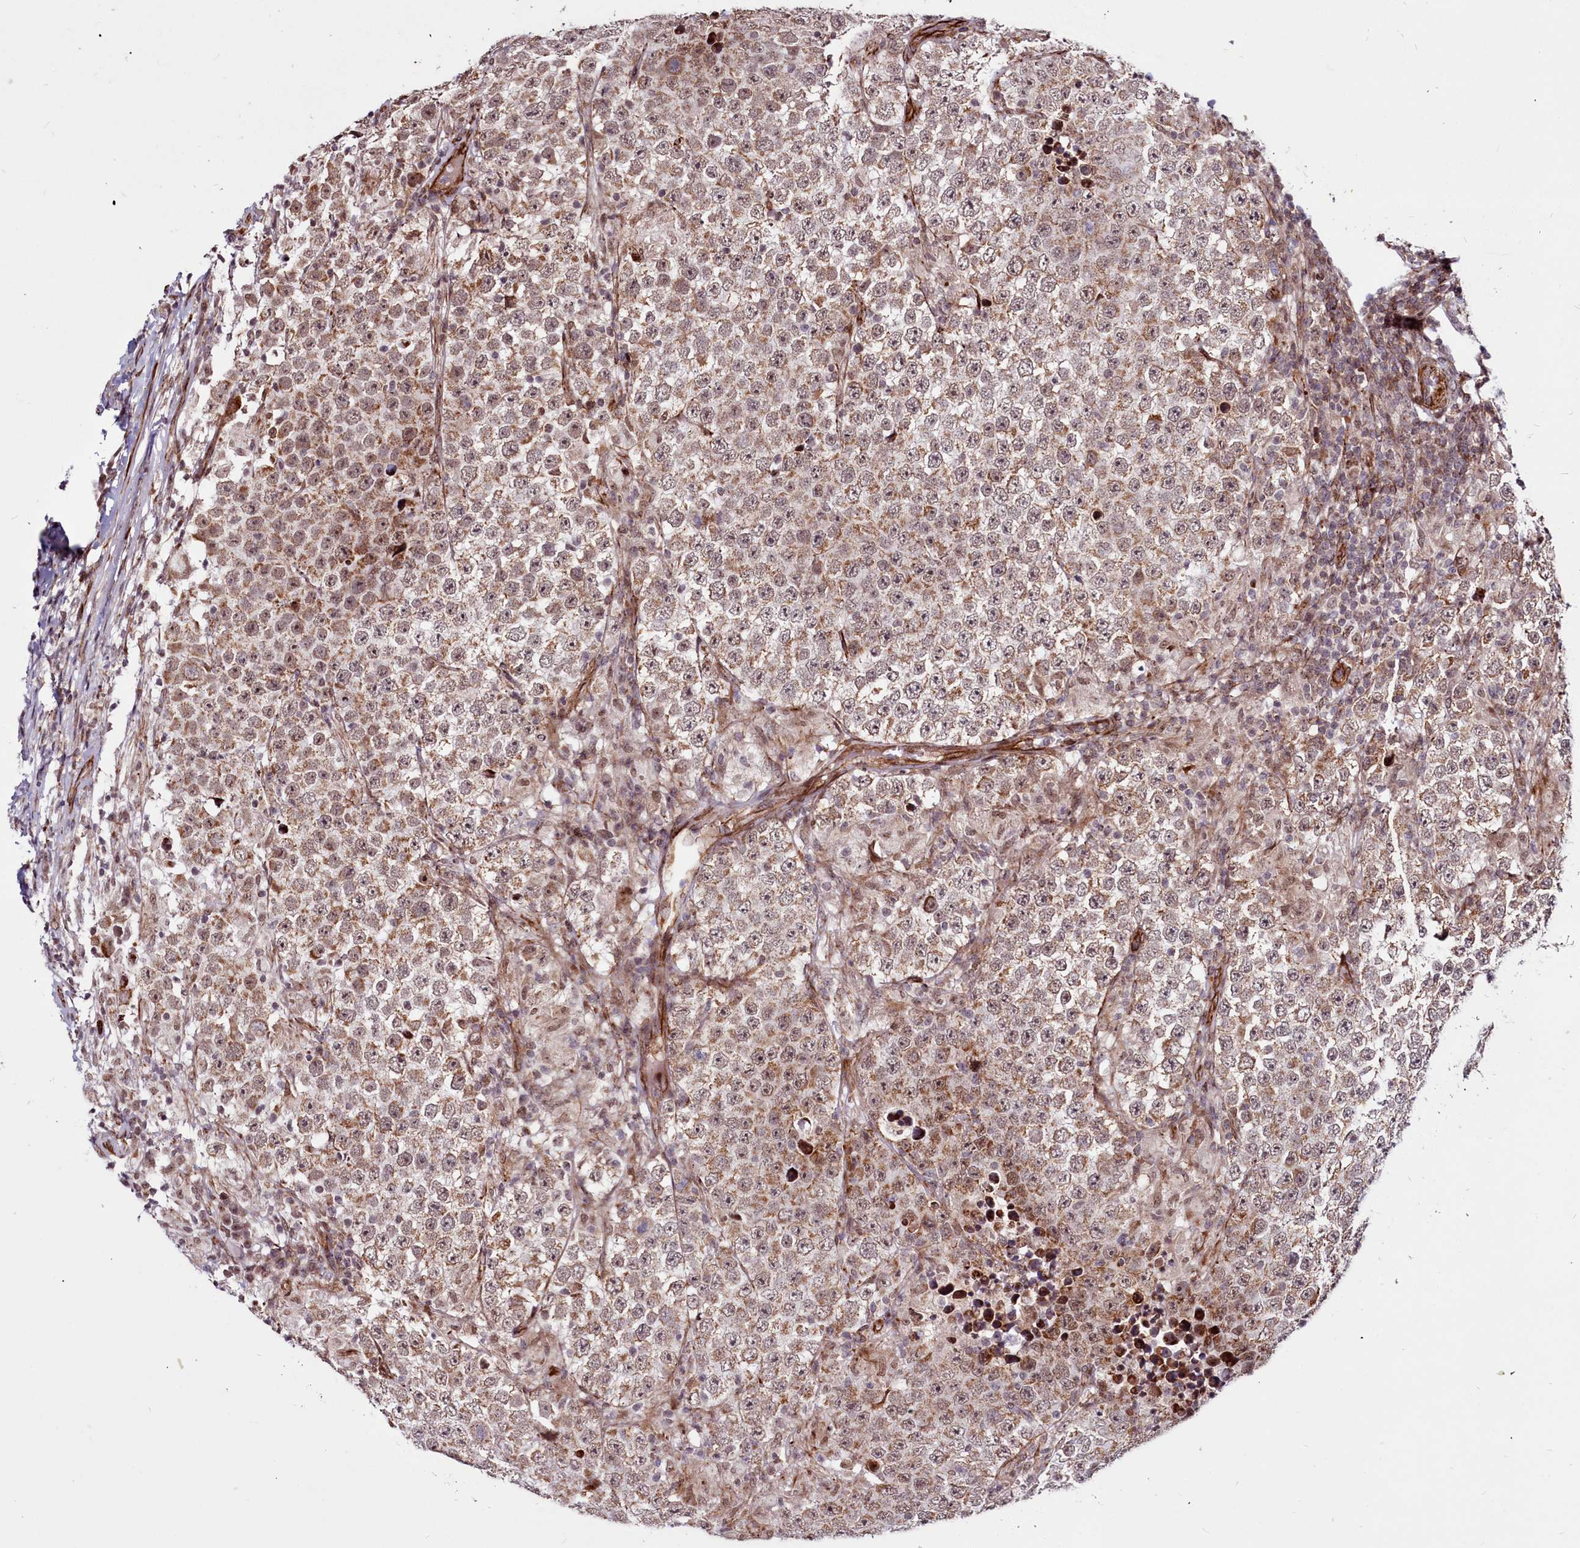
{"staining": {"intensity": "moderate", "quantity": ">75%", "location": "cytoplasmic/membranous,nuclear"}, "tissue": "testis cancer", "cell_type": "Tumor cells", "image_type": "cancer", "snomed": [{"axis": "morphology", "description": "Normal tissue, NOS"}, {"axis": "morphology", "description": "Urothelial carcinoma, High grade"}, {"axis": "morphology", "description": "Seminoma, NOS"}, {"axis": "morphology", "description": "Carcinoma, Embryonal, NOS"}, {"axis": "topography", "description": "Urinary bladder"}, {"axis": "topography", "description": "Testis"}], "caption": "This histopathology image reveals IHC staining of human testis cancer (high-grade urothelial carcinoma), with medium moderate cytoplasmic/membranous and nuclear positivity in approximately >75% of tumor cells.", "gene": "CLK3", "patient": {"sex": "male", "age": 41}}